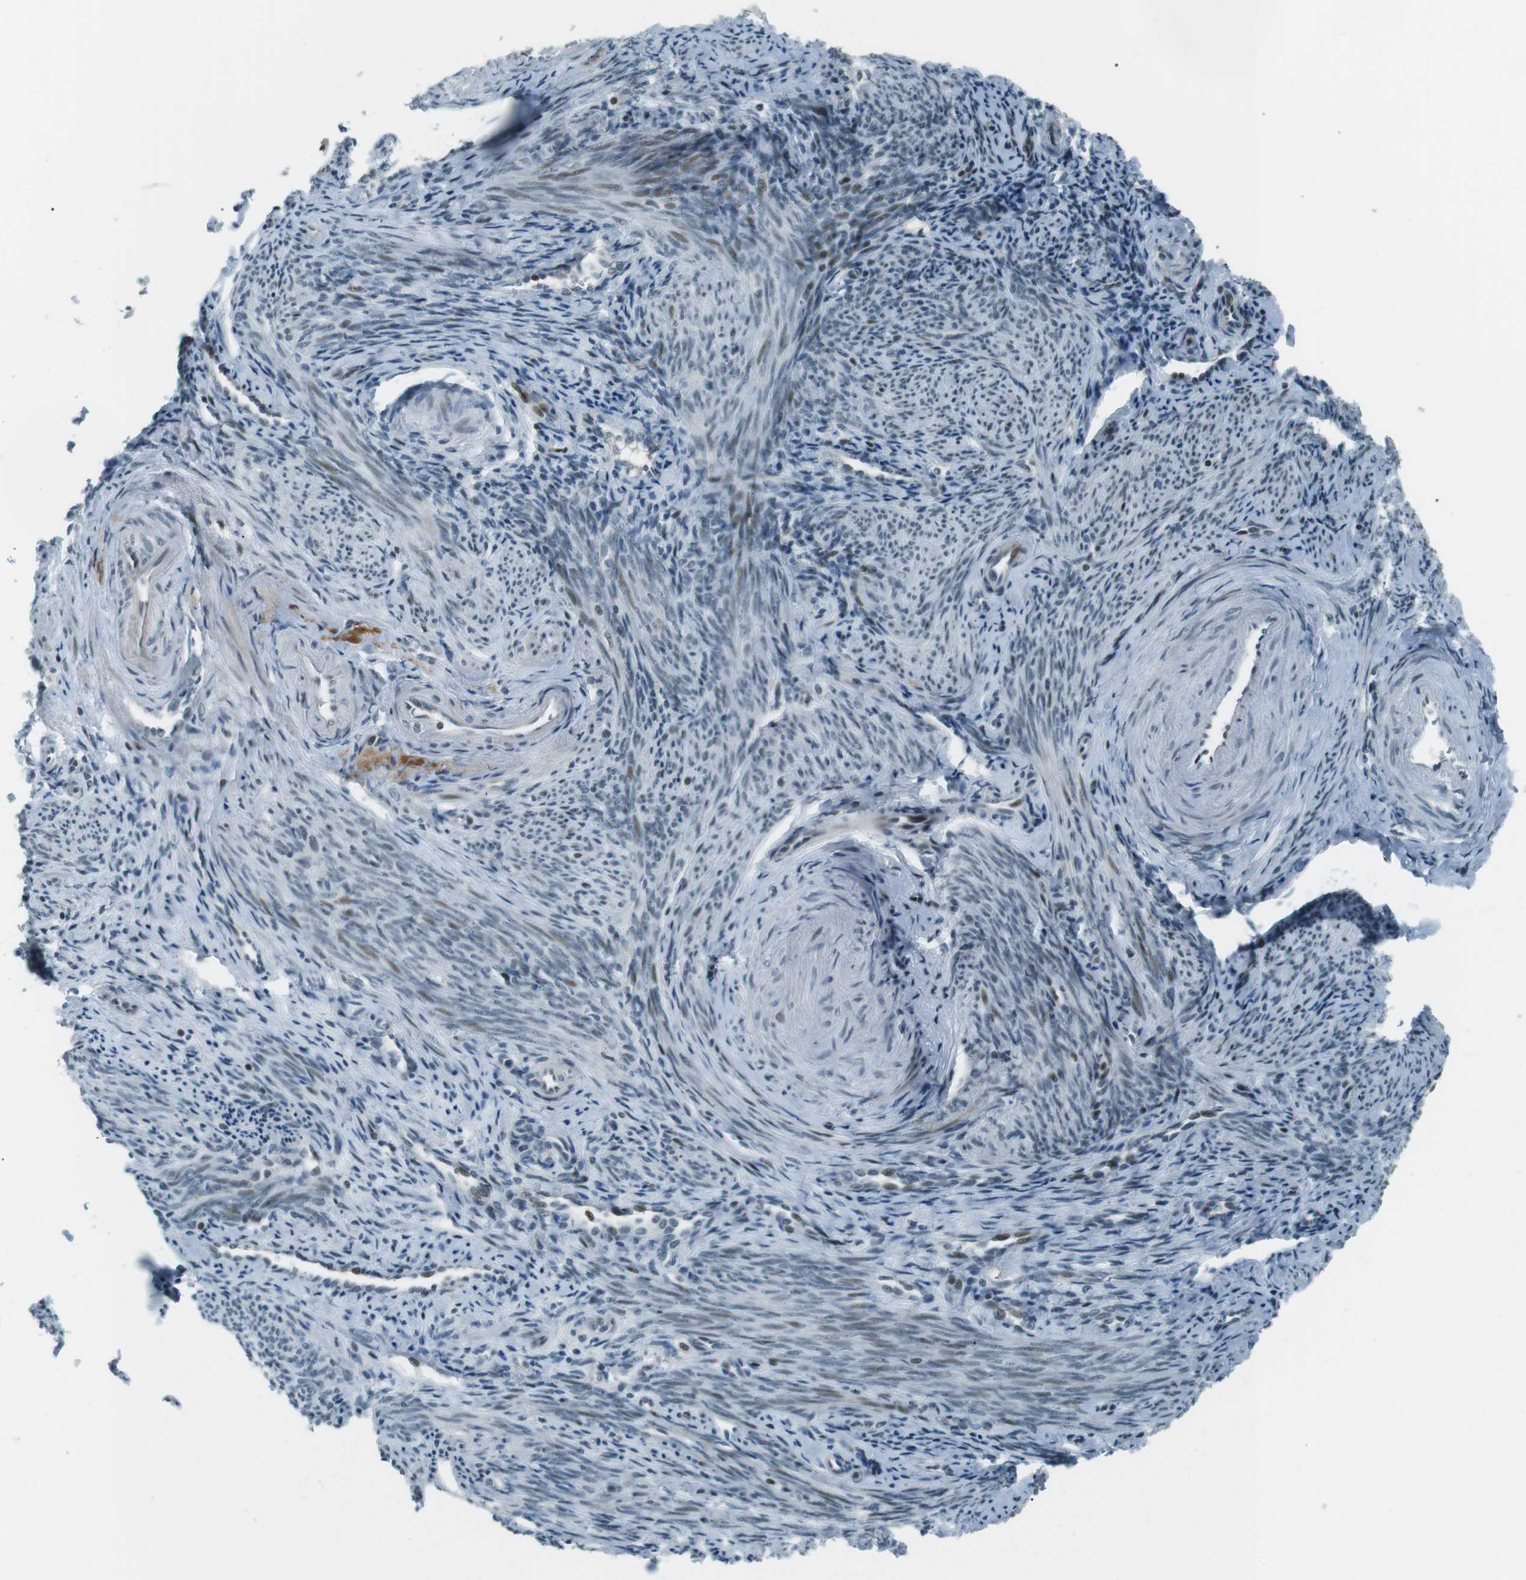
{"staining": {"intensity": "weak", "quantity": "<25%", "location": "nuclear"}, "tissue": "endometrium", "cell_type": "Cells in endometrial stroma", "image_type": "normal", "snomed": [{"axis": "morphology", "description": "Normal tissue, NOS"}, {"axis": "topography", "description": "Endometrium"}], "caption": "The immunohistochemistry (IHC) image has no significant expression in cells in endometrial stroma of endometrium. The staining is performed using DAB (3,3'-diaminobenzidine) brown chromogen with nuclei counter-stained in using hematoxylin.", "gene": "PJA1", "patient": {"sex": "female", "age": 50}}